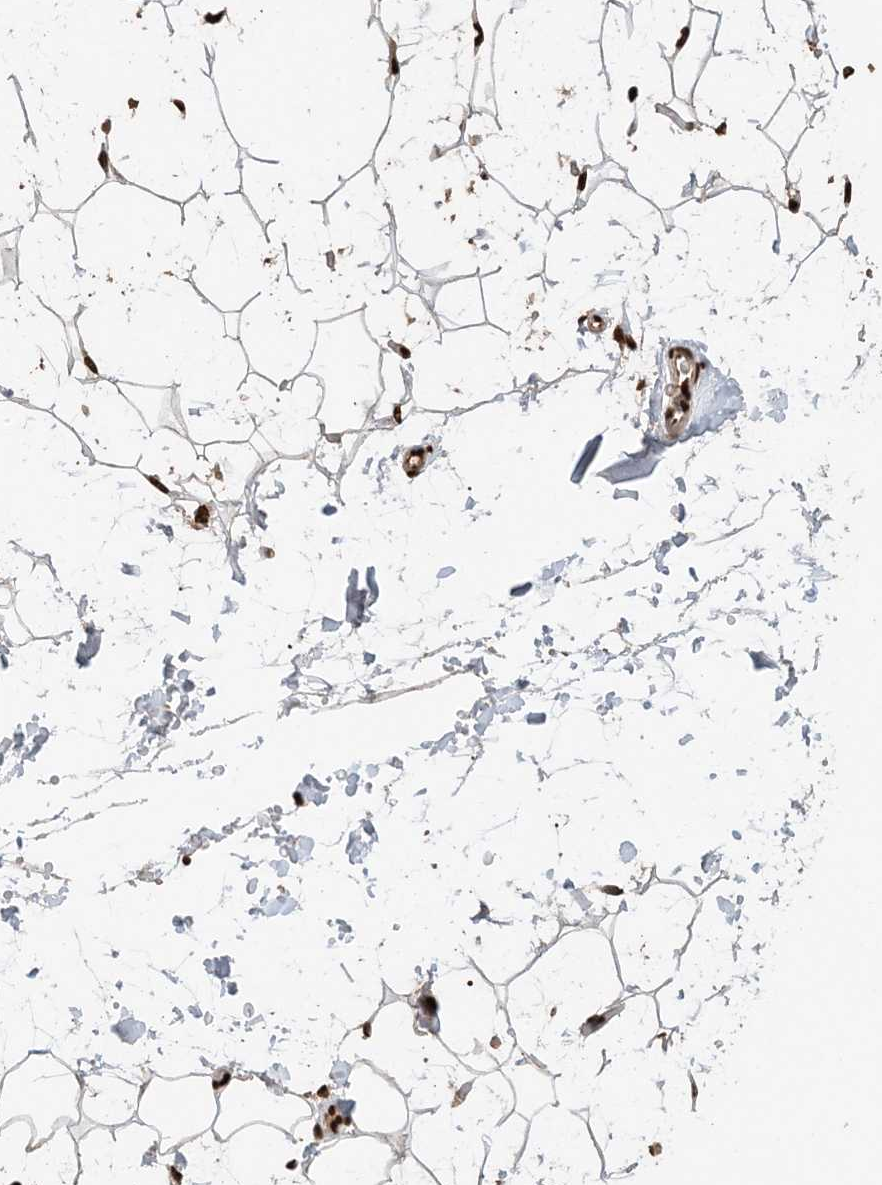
{"staining": {"intensity": "strong", "quantity": ">75%", "location": "nuclear"}, "tissue": "adipose tissue", "cell_type": "Adipocytes", "image_type": "normal", "snomed": [{"axis": "morphology", "description": "Normal tissue, NOS"}, {"axis": "topography", "description": "Breast"}], "caption": "Brown immunohistochemical staining in unremarkable human adipose tissue displays strong nuclear staining in about >75% of adipocytes. The staining was performed using DAB, with brown indicating positive protein expression. Nuclei are stained blue with hematoxylin.", "gene": "H3", "patient": {"sex": "female", "age": 26}}